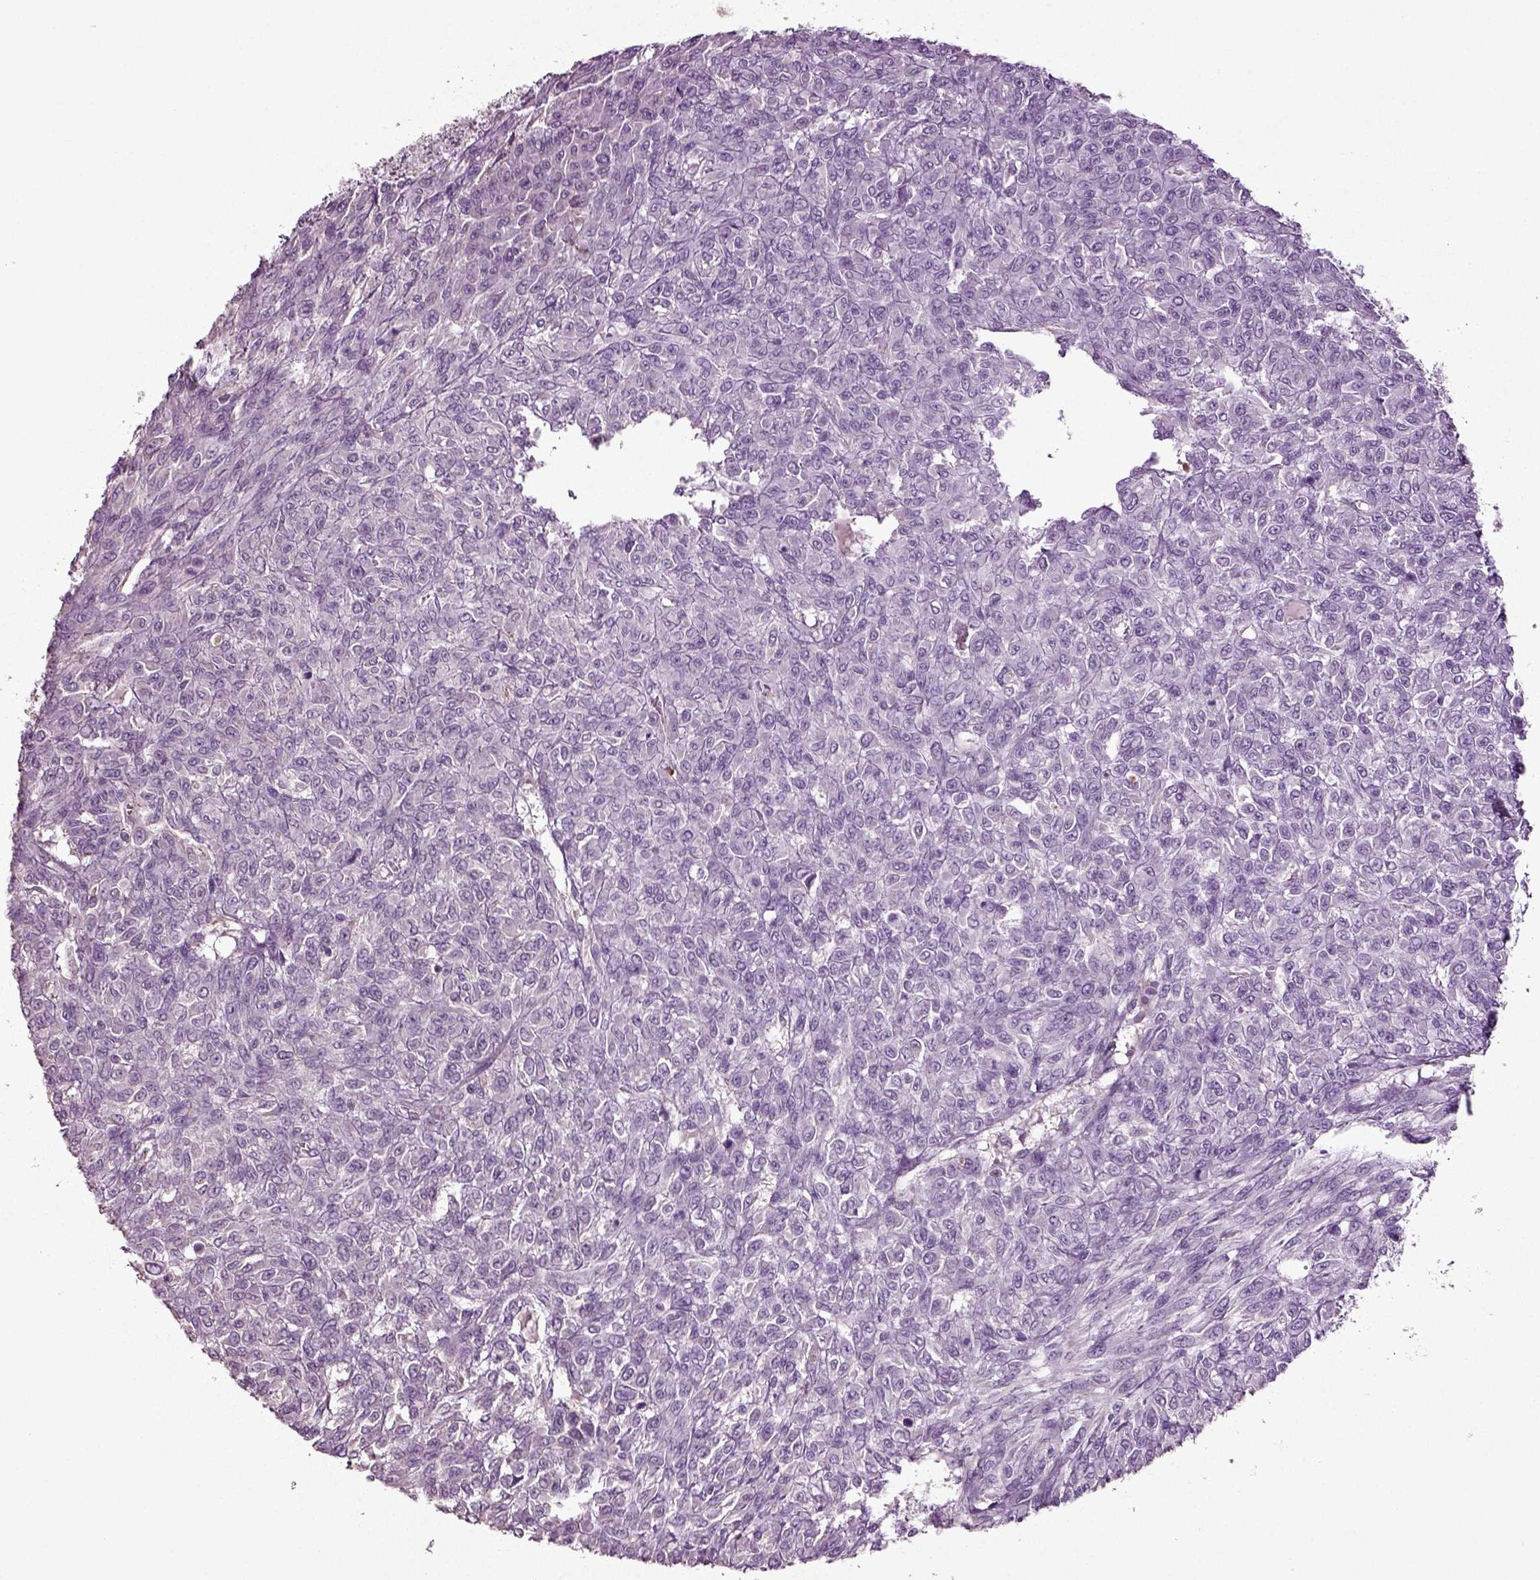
{"staining": {"intensity": "negative", "quantity": "none", "location": "none"}, "tissue": "renal cancer", "cell_type": "Tumor cells", "image_type": "cancer", "snomed": [{"axis": "morphology", "description": "Adenocarcinoma, NOS"}, {"axis": "topography", "description": "Kidney"}], "caption": "Renal cancer (adenocarcinoma) stained for a protein using IHC exhibits no staining tumor cells.", "gene": "DEFB118", "patient": {"sex": "male", "age": 58}}